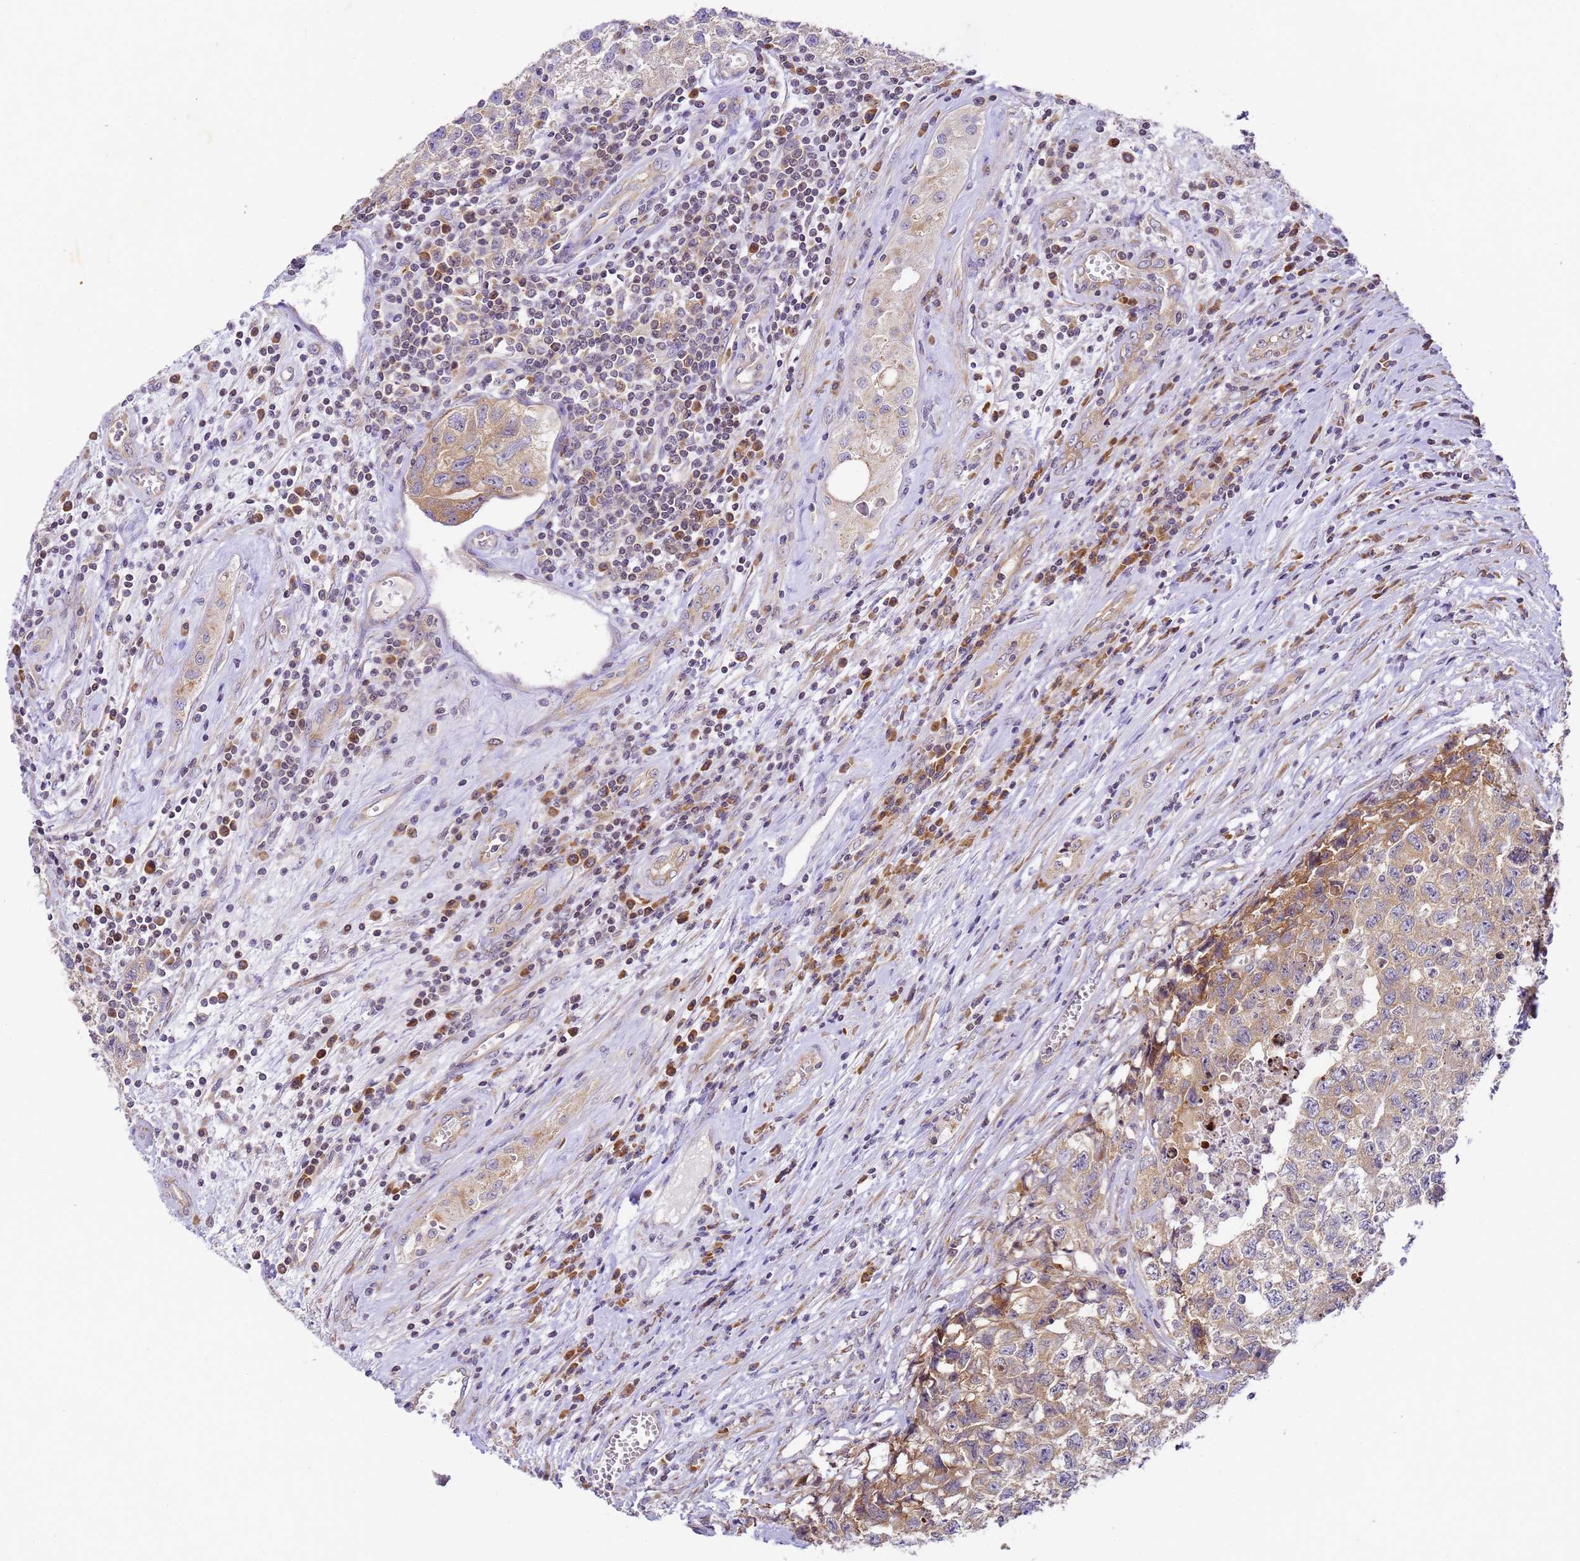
{"staining": {"intensity": "moderate", "quantity": ">75%", "location": "cytoplasmic/membranous"}, "tissue": "testis cancer", "cell_type": "Tumor cells", "image_type": "cancer", "snomed": [{"axis": "morphology", "description": "Seminoma, NOS"}, {"axis": "morphology", "description": "Carcinoma, Embryonal, NOS"}, {"axis": "topography", "description": "Testis"}], "caption": "Protein expression analysis of human testis seminoma reveals moderate cytoplasmic/membranous positivity in about >75% of tumor cells.", "gene": "RPL13A", "patient": {"sex": "male", "age": 43}}